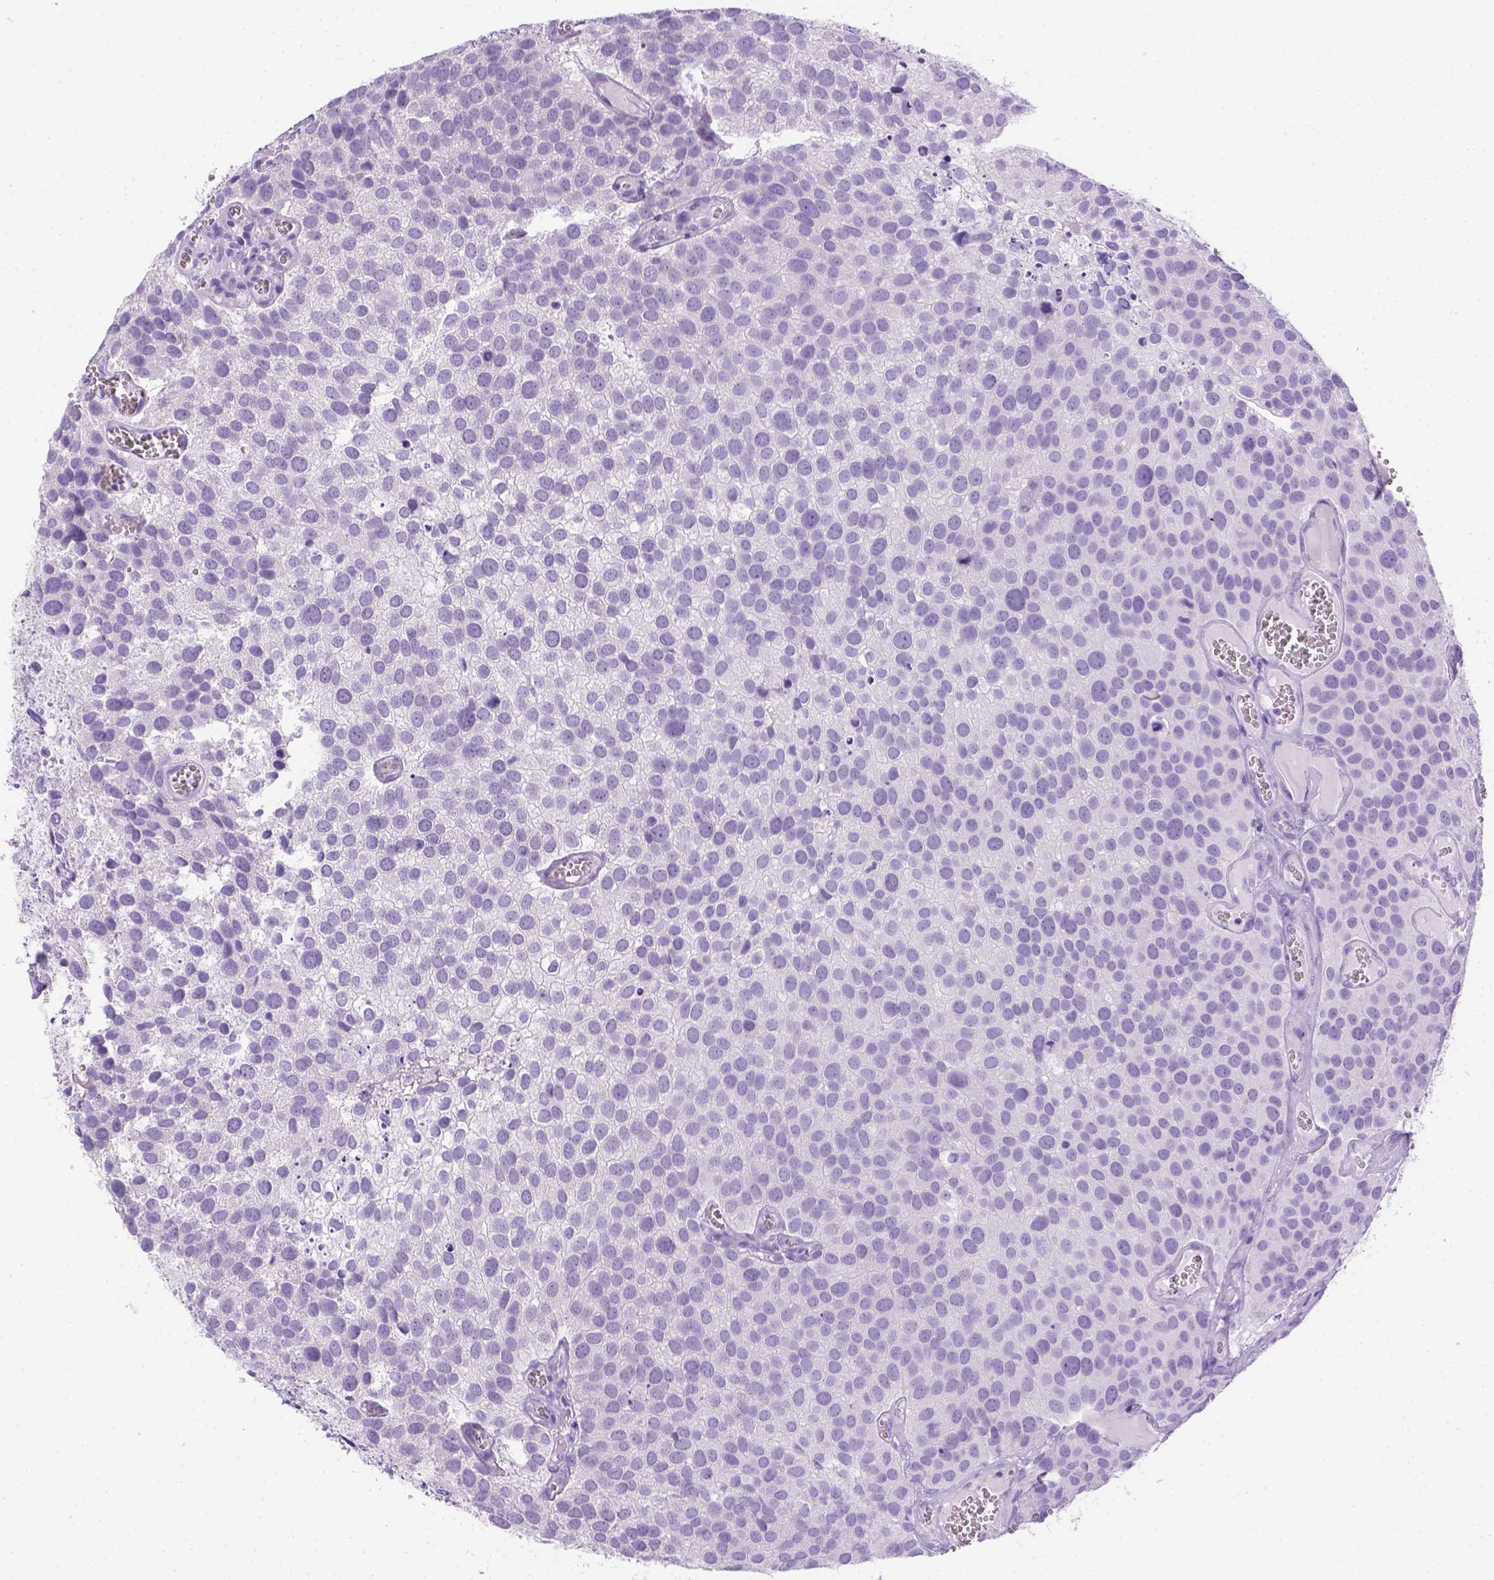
{"staining": {"intensity": "negative", "quantity": "none", "location": "none"}, "tissue": "urothelial cancer", "cell_type": "Tumor cells", "image_type": "cancer", "snomed": [{"axis": "morphology", "description": "Urothelial carcinoma, Low grade"}, {"axis": "topography", "description": "Urinary bladder"}], "caption": "Tumor cells are negative for protein expression in human low-grade urothelial carcinoma.", "gene": "TMEM38A", "patient": {"sex": "female", "age": 69}}